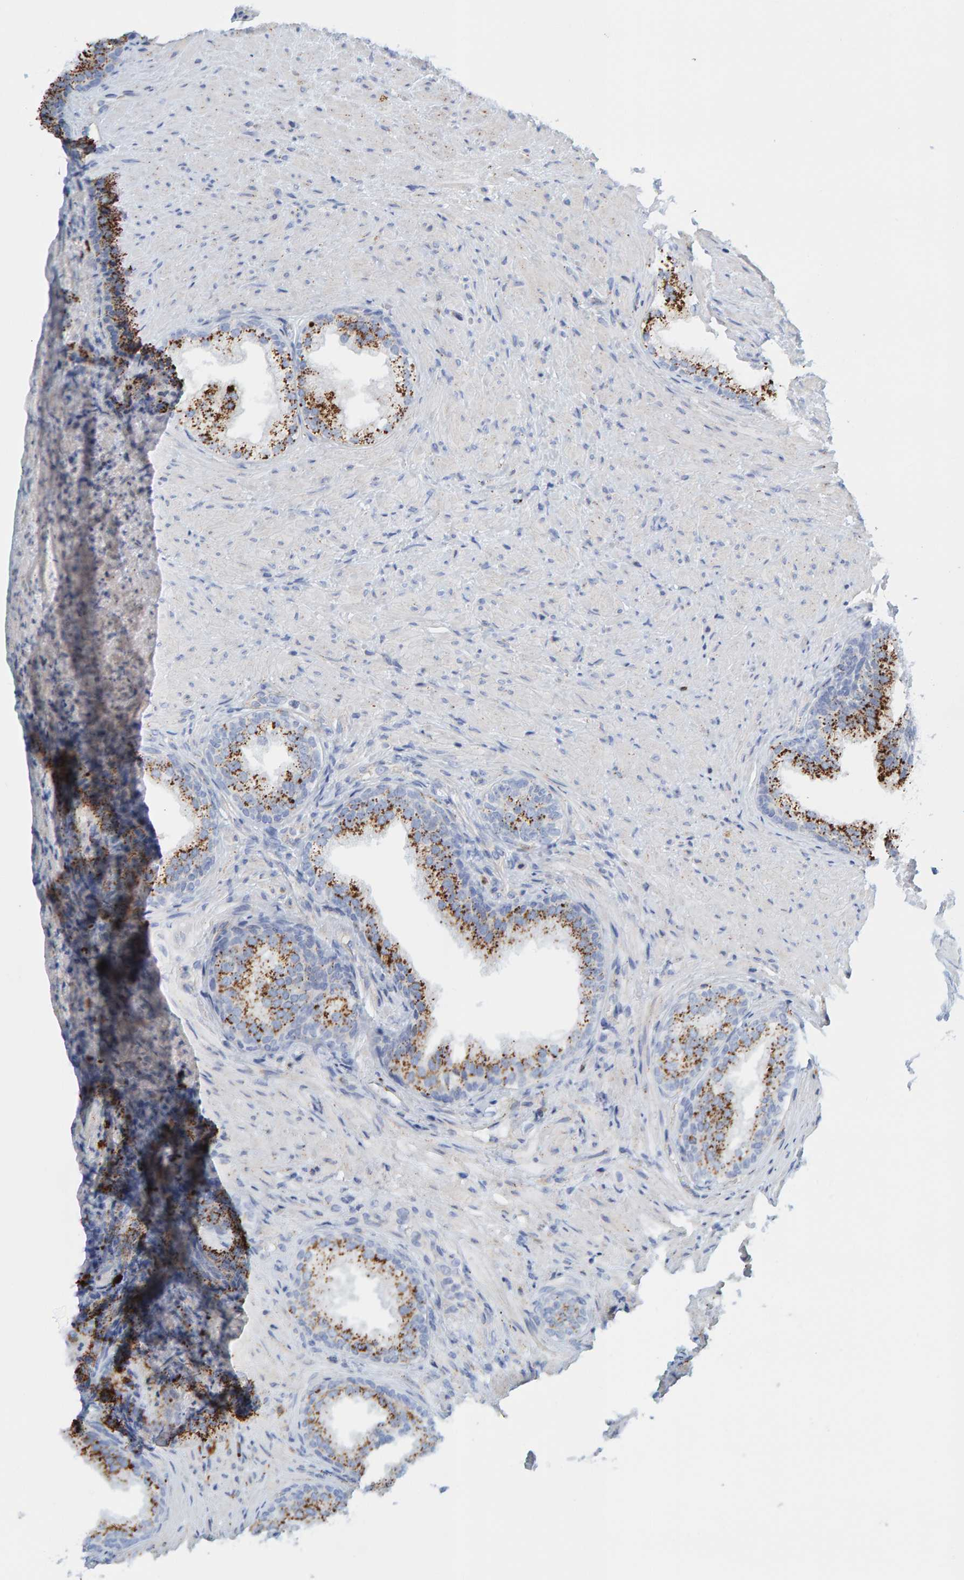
{"staining": {"intensity": "moderate", "quantity": ">75%", "location": "cytoplasmic/membranous"}, "tissue": "prostate", "cell_type": "Glandular cells", "image_type": "normal", "snomed": [{"axis": "morphology", "description": "Normal tissue, NOS"}, {"axis": "topography", "description": "Prostate"}], "caption": "Unremarkable prostate was stained to show a protein in brown. There is medium levels of moderate cytoplasmic/membranous staining in about >75% of glandular cells. (DAB (3,3'-diaminobenzidine) IHC with brightfield microscopy, high magnification).", "gene": "BIN3", "patient": {"sex": "male", "age": 76}}